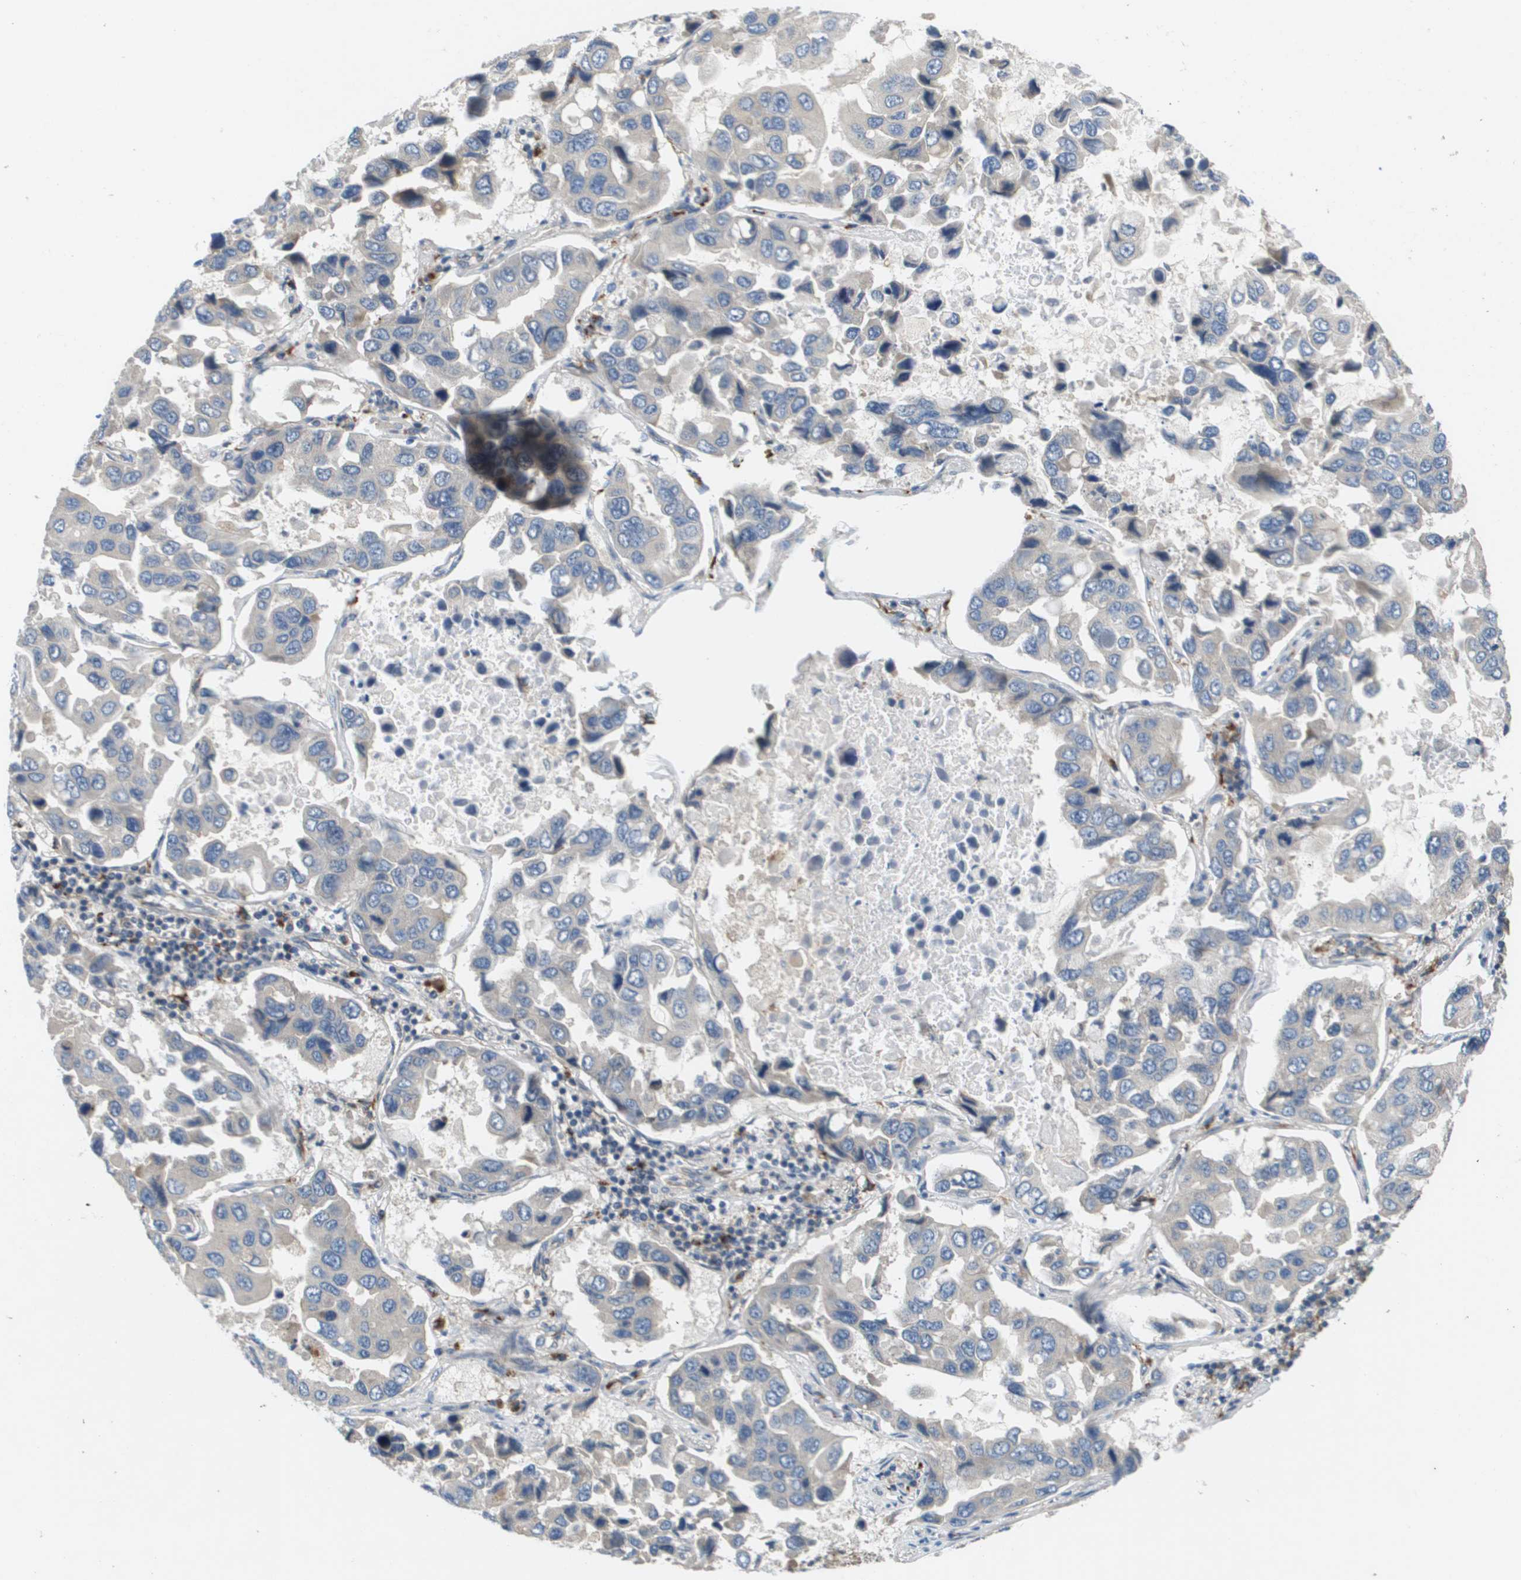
{"staining": {"intensity": "negative", "quantity": "none", "location": "none"}, "tissue": "lung cancer", "cell_type": "Tumor cells", "image_type": "cancer", "snomed": [{"axis": "morphology", "description": "Adenocarcinoma, NOS"}, {"axis": "topography", "description": "Lung"}], "caption": "Immunohistochemical staining of human adenocarcinoma (lung) demonstrates no significant staining in tumor cells. The staining was performed using DAB (3,3'-diaminobenzidine) to visualize the protein expression in brown, while the nuclei were stained in blue with hematoxylin (Magnification: 20x).", "gene": "SLC25A20", "patient": {"sex": "male", "age": 64}}